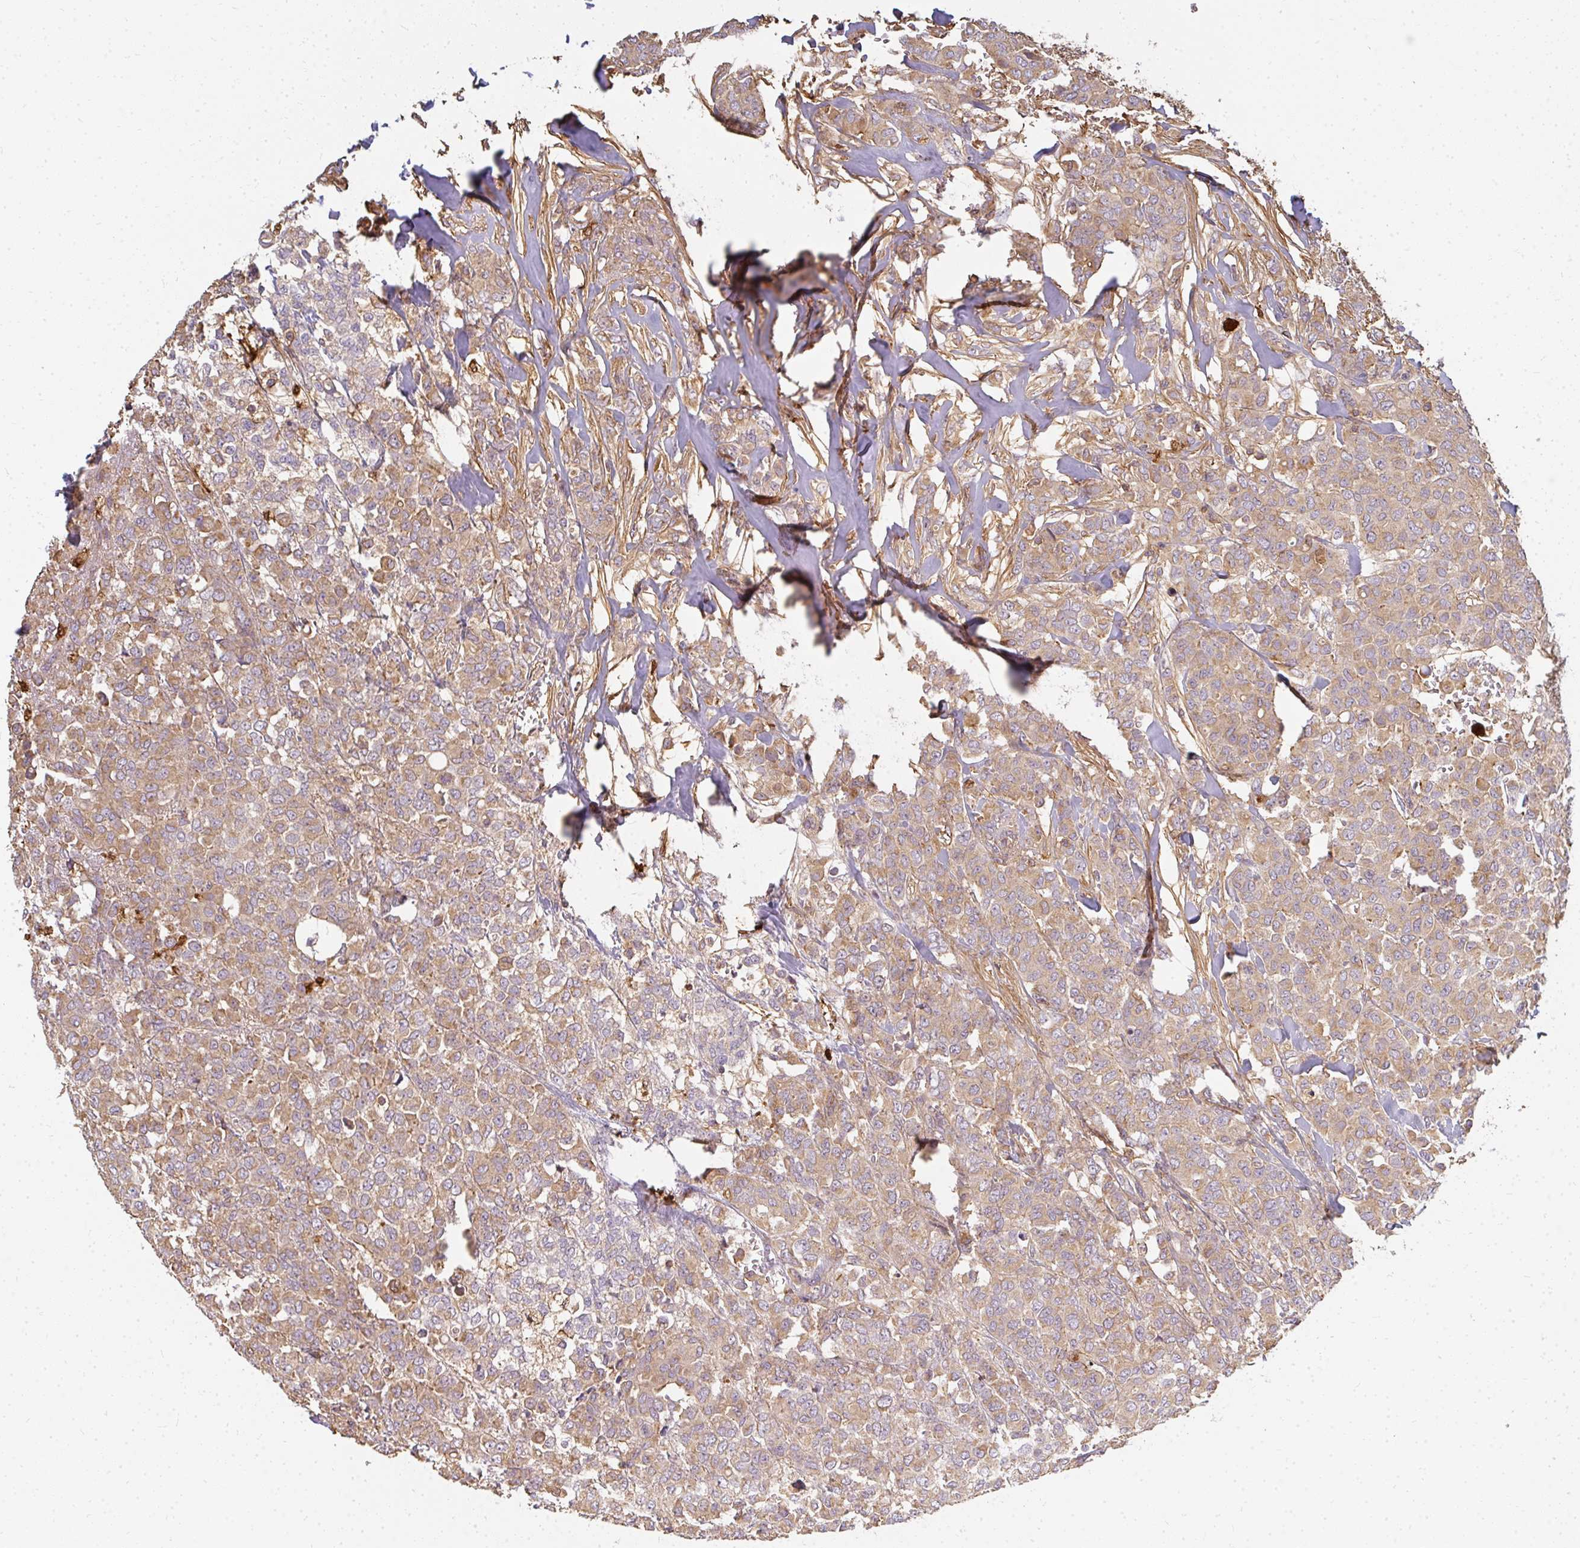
{"staining": {"intensity": "moderate", "quantity": ">75%", "location": "cytoplasmic/membranous"}, "tissue": "breast cancer", "cell_type": "Tumor cells", "image_type": "cancer", "snomed": [{"axis": "morphology", "description": "Lobular carcinoma"}, {"axis": "topography", "description": "Breast"}], "caption": "Immunohistochemistry (IHC) photomicrograph of neoplastic tissue: breast cancer (lobular carcinoma) stained using immunohistochemistry (IHC) shows medium levels of moderate protein expression localized specifically in the cytoplasmic/membranous of tumor cells, appearing as a cytoplasmic/membranous brown color.", "gene": "CNTRL", "patient": {"sex": "female", "age": 91}}